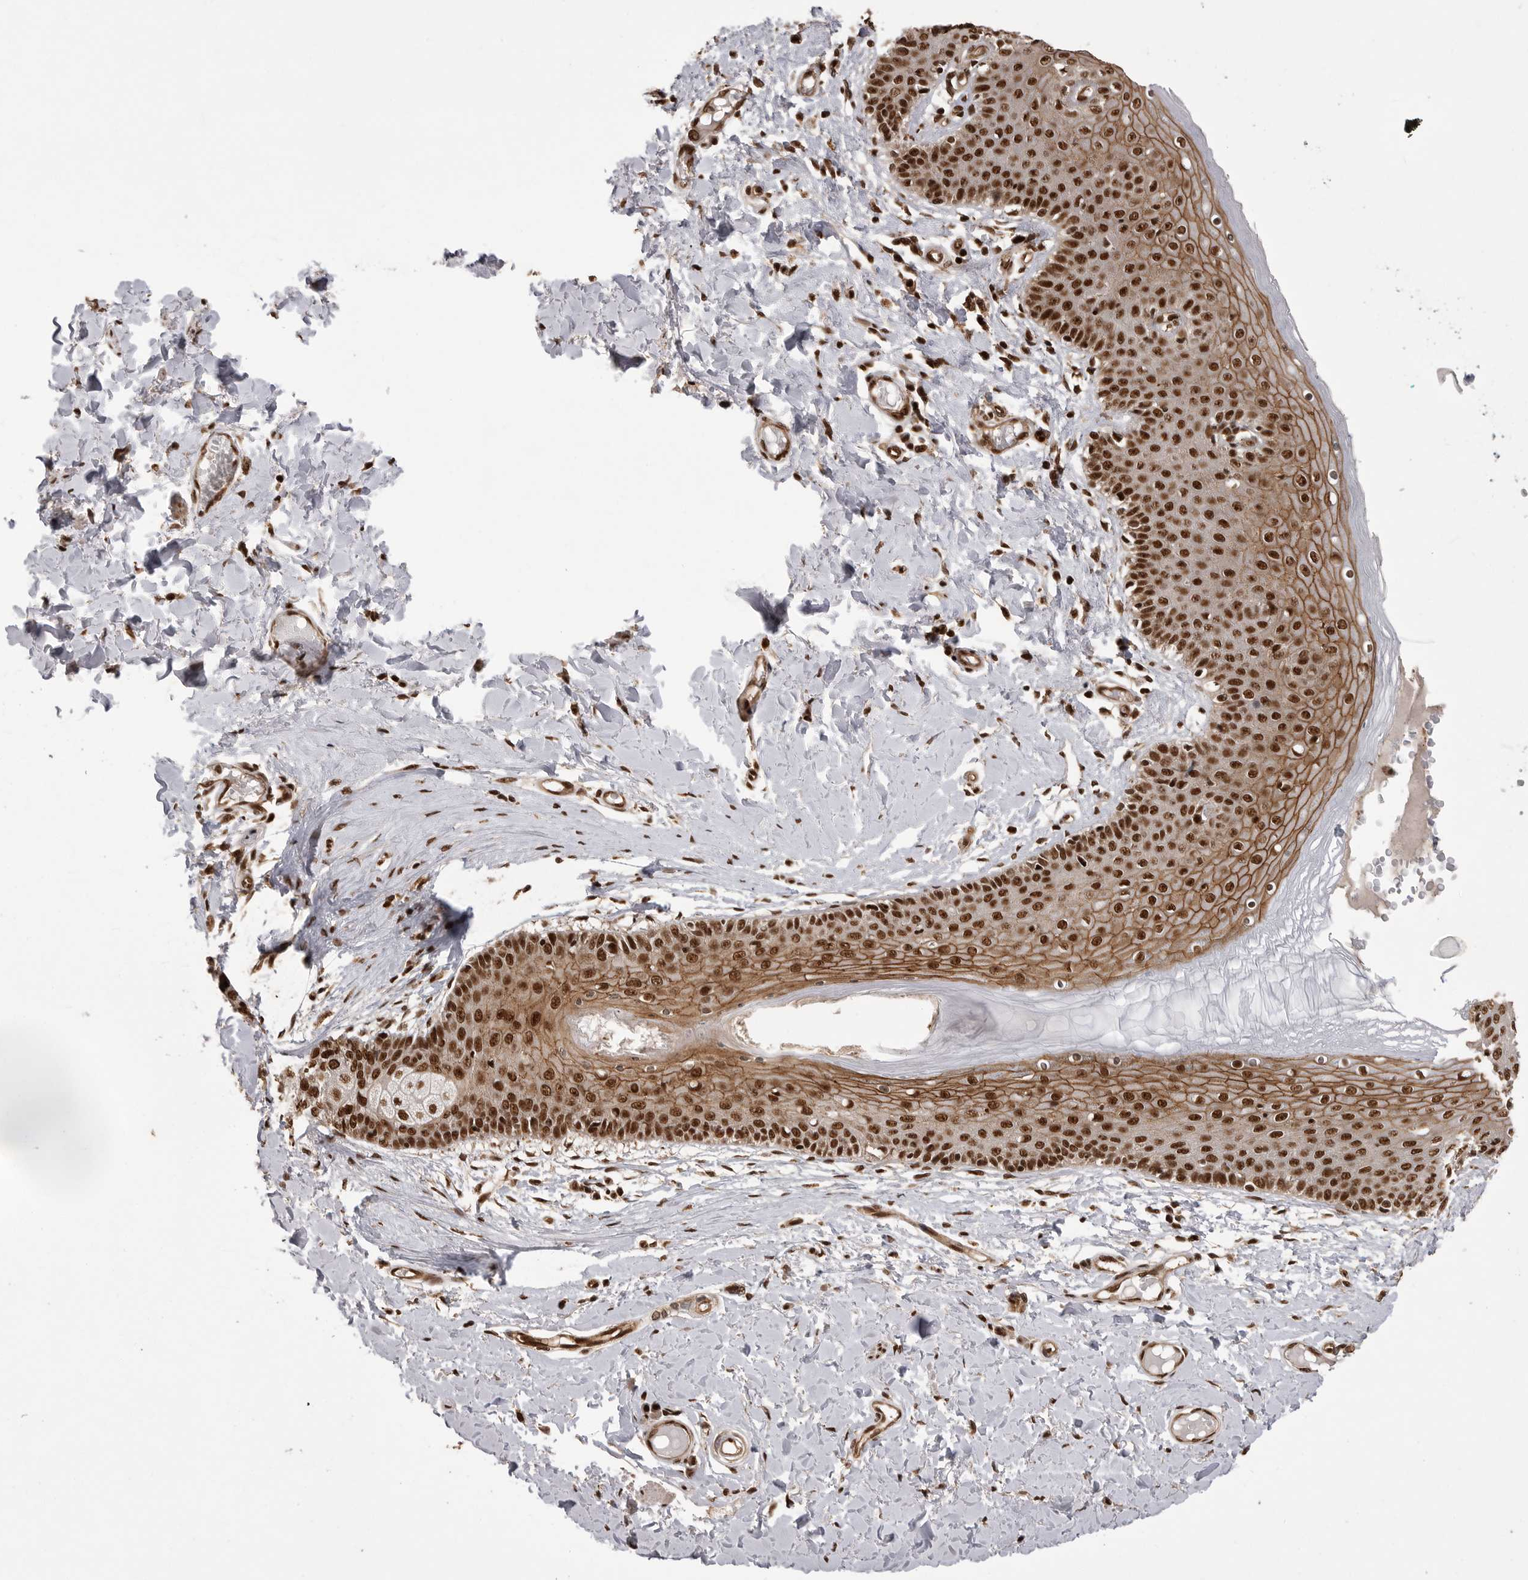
{"staining": {"intensity": "strong", "quantity": ">75%", "location": "cytoplasmic/membranous,nuclear"}, "tissue": "skin", "cell_type": "Epidermal cells", "image_type": "normal", "snomed": [{"axis": "morphology", "description": "Normal tissue, NOS"}, {"axis": "topography", "description": "Vulva"}], "caption": "Immunohistochemistry (IHC) (DAB) staining of normal skin shows strong cytoplasmic/membranous,nuclear protein expression in approximately >75% of epidermal cells. (brown staining indicates protein expression, while blue staining denotes nuclei).", "gene": "PPP1R8", "patient": {"sex": "female", "age": 66}}